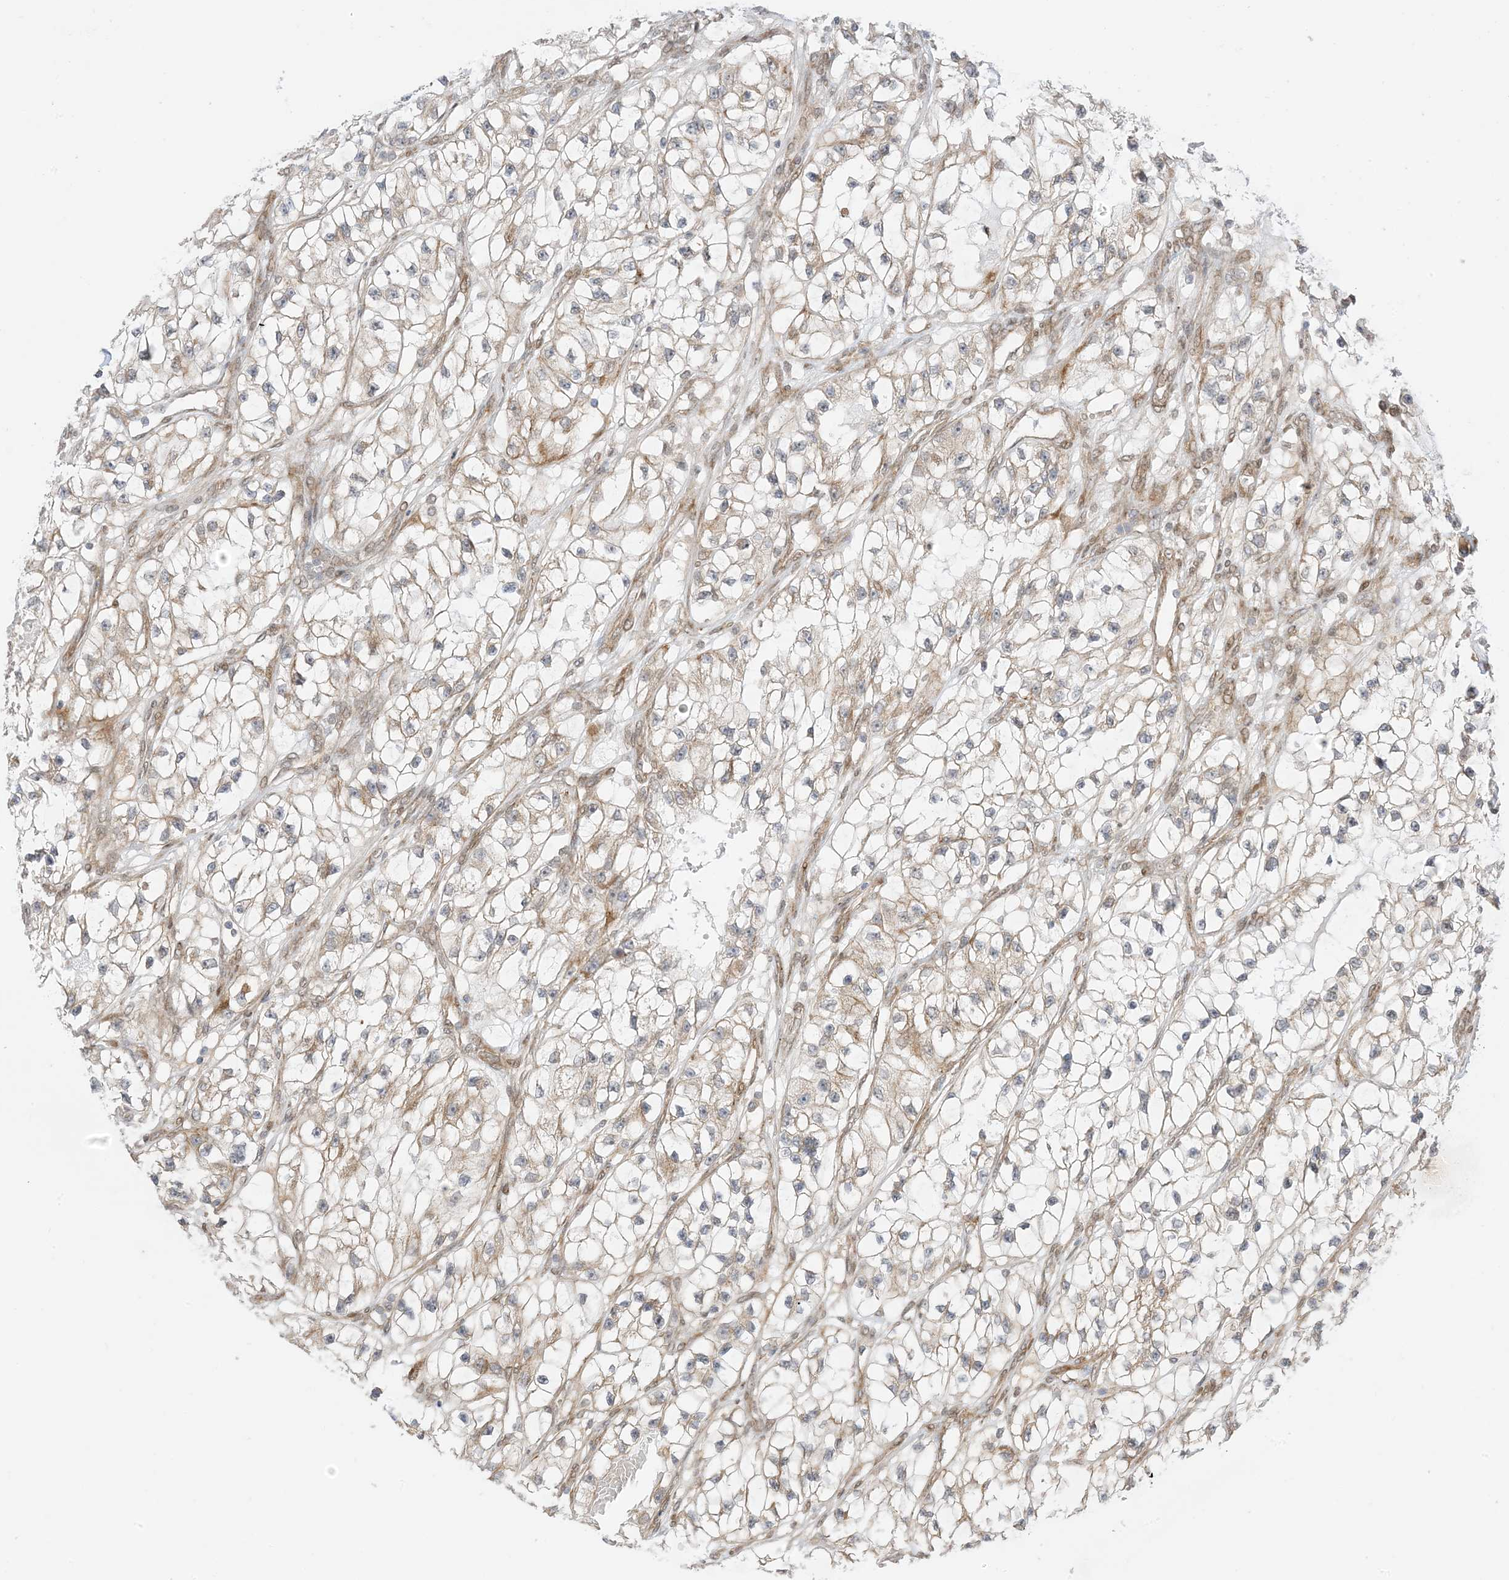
{"staining": {"intensity": "moderate", "quantity": "25%-75%", "location": "cytoplasmic/membranous"}, "tissue": "renal cancer", "cell_type": "Tumor cells", "image_type": "cancer", "snomed": [{"axis": "morphology", "description": "Adenocarcinoma, NOS"}, {"axis": "topography", "description": "Kidney"}], "caption": "There is medium levels of moderate cytoplasmic/membranous positivity in tumor cells of renal cancer, as demonstrated by immunohistochemical staining (brown color).", "gene": "UBE2E2", "patient": {"sex": "female", "age": 57}}